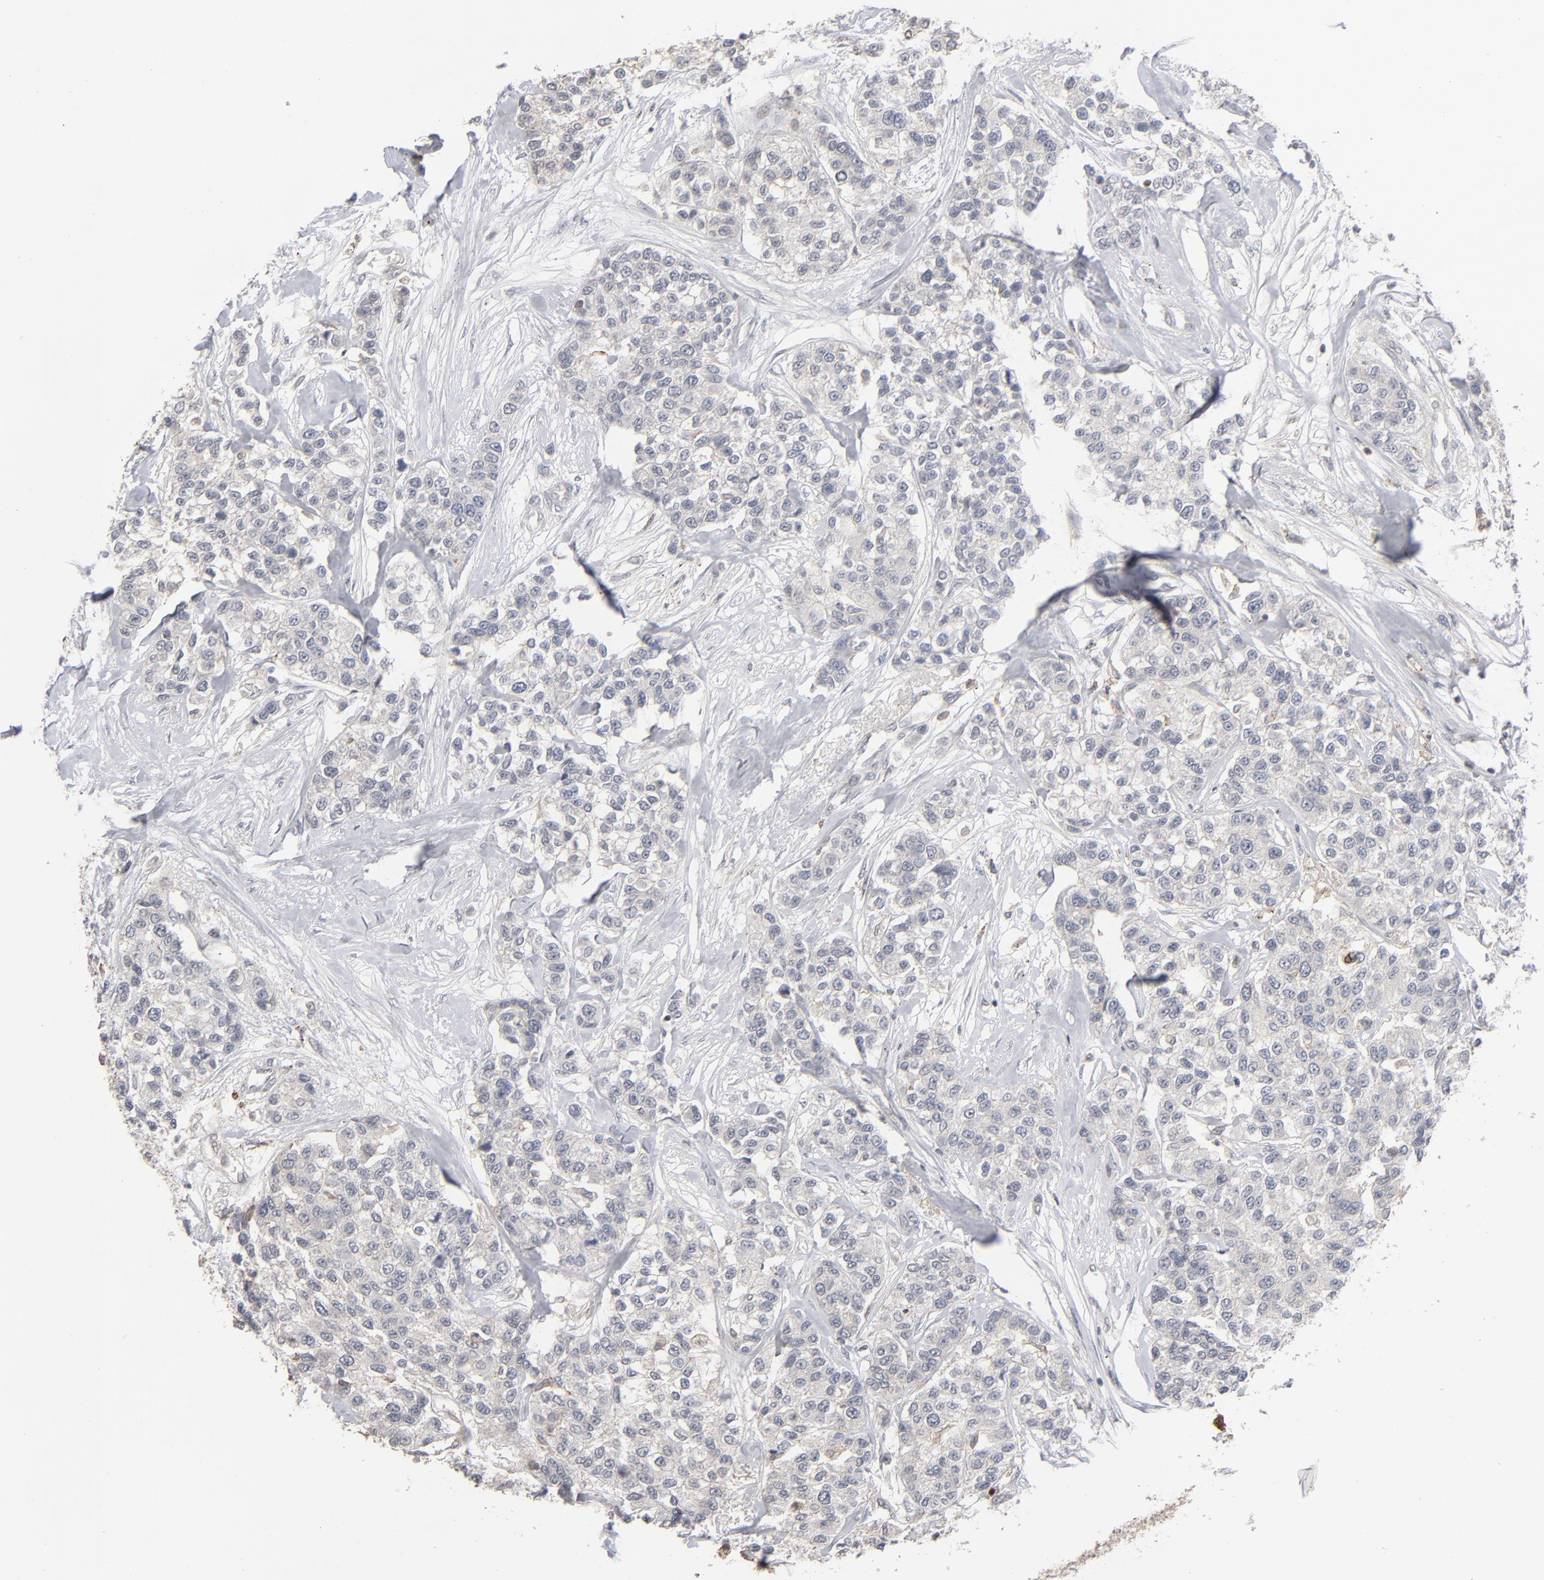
{"staining": {"intensity": "negative", "quantity": "none", "location": "none"}, "tissue": "breast cancer", "cell_type": "Tumor cells", "image_type": "cancer", "snomed": [{"axis": "morphology", "description": "Duct carcinoma"}, {"axis": "topography", "description": "Breast"}], "caption": "IHC photomicrograph of neoplastic tissue: human intraductal carcinoma (breast) stained with DAB reveals no significant protein positivity in tumor cells.", "gene": "STAT4", "patient": {"sex": "female", "age": 51}}